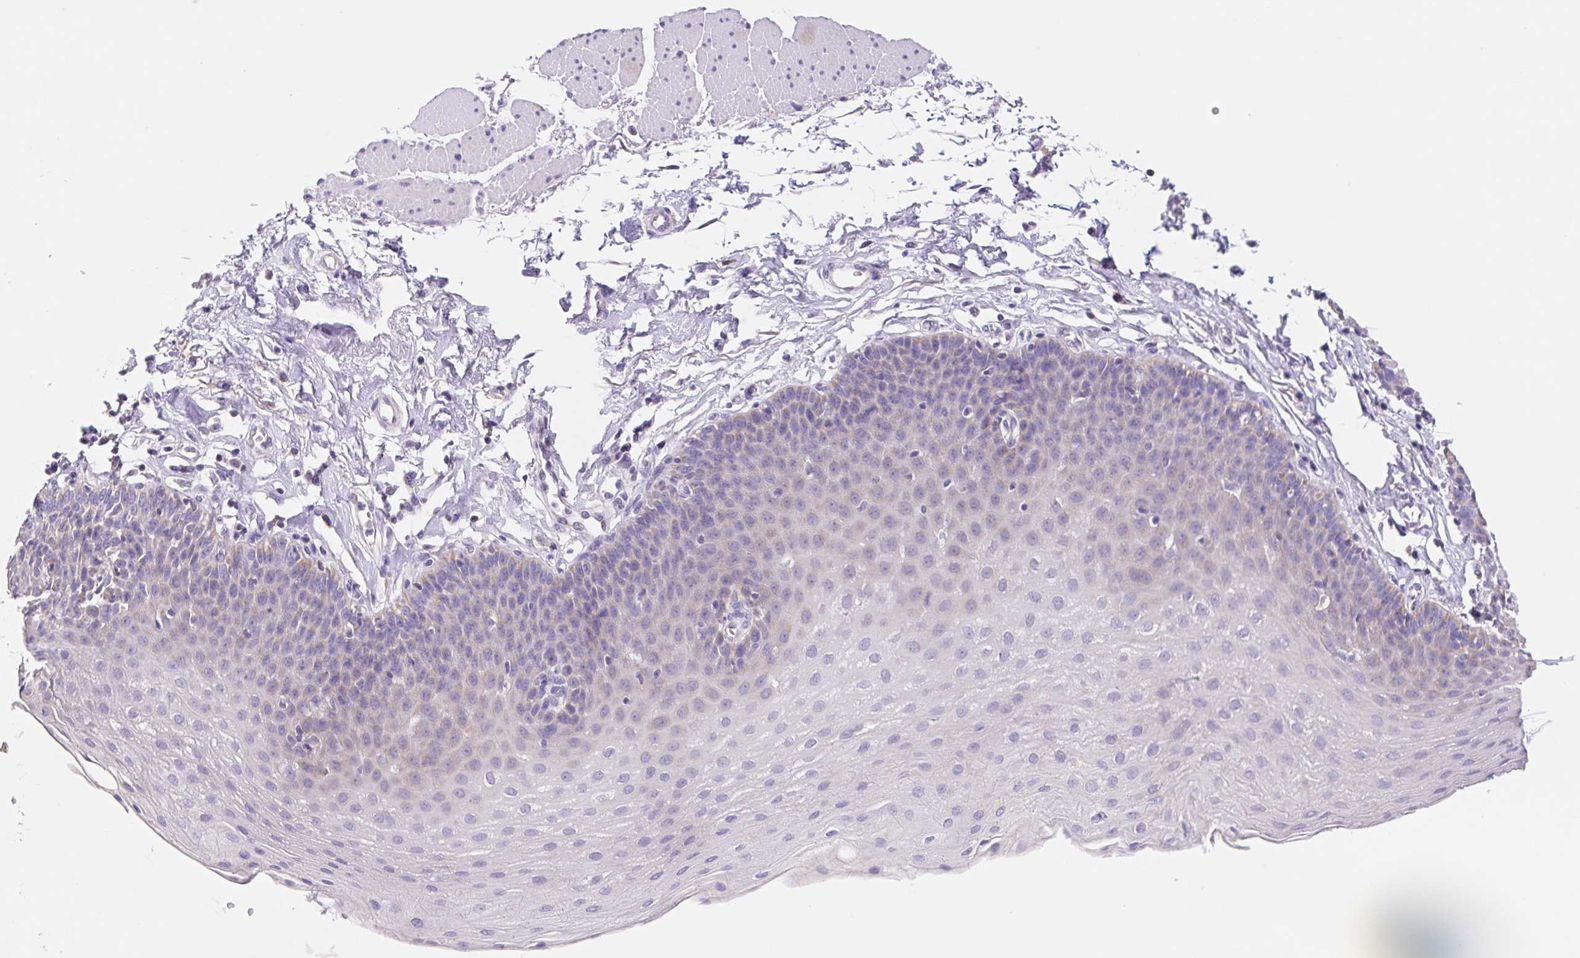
{"staining": {"intensity": "negative", "quantity": "none", "location": "none"}, "tissue": "esophagus", "cell_type": "Squamous epithelial cells", "image_type": "normal", "snomed": [{"axis": "morphology", "description": "Normal tissue, NOS"}, {"axis": "topography", "description": "Esophagus"}], "caption": "Image shows no protein expression in squamous epithelial cells of benign esophagus.", "gene": "FKBP6", "patient": {"sex": "female", "age": 81}}